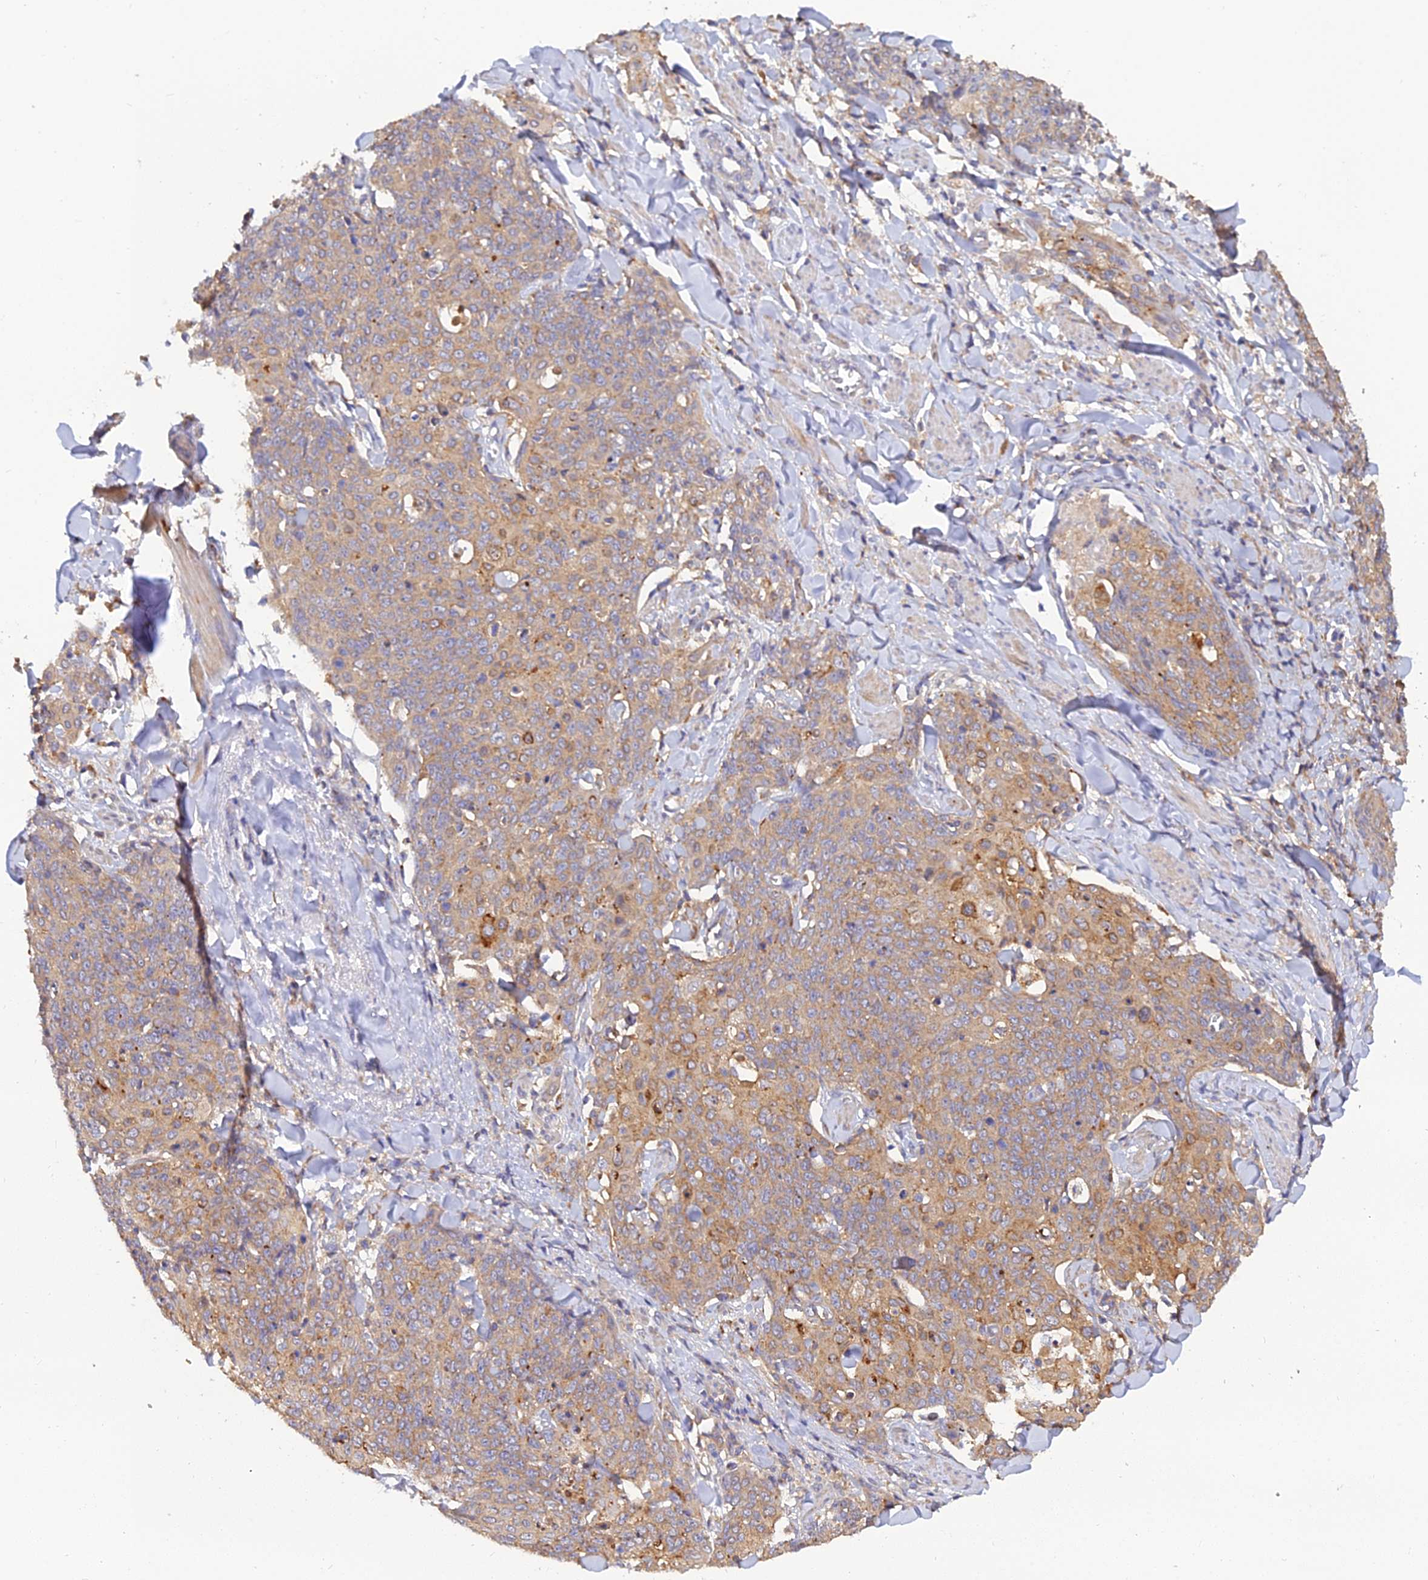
{"staining": {"intensity": "moderate", "quantity": ">75%", "location": "cytoplasmic/membranous"}, "tissue": "skin cancer", "cell_type": "Tumor cells", "image_type": "cancer", "snomed": [{"axis": "morphology", "description": "Squamous cell carcinoma, NOS"}, {"axis": "topography", "description": "Skin"}, {"axis": "topography", "description": "Vulva"}], "caption": "This histopathology image shows skin cancer stained with immunohistochemistry to label a protein in brown. The cytoplasmic/membranous of tumor cells show moderate positivity for the protein. Nuclei are counter-stained blue.", "gene": "ARL8B", "patient": {"sex": "female", "age": 85}}